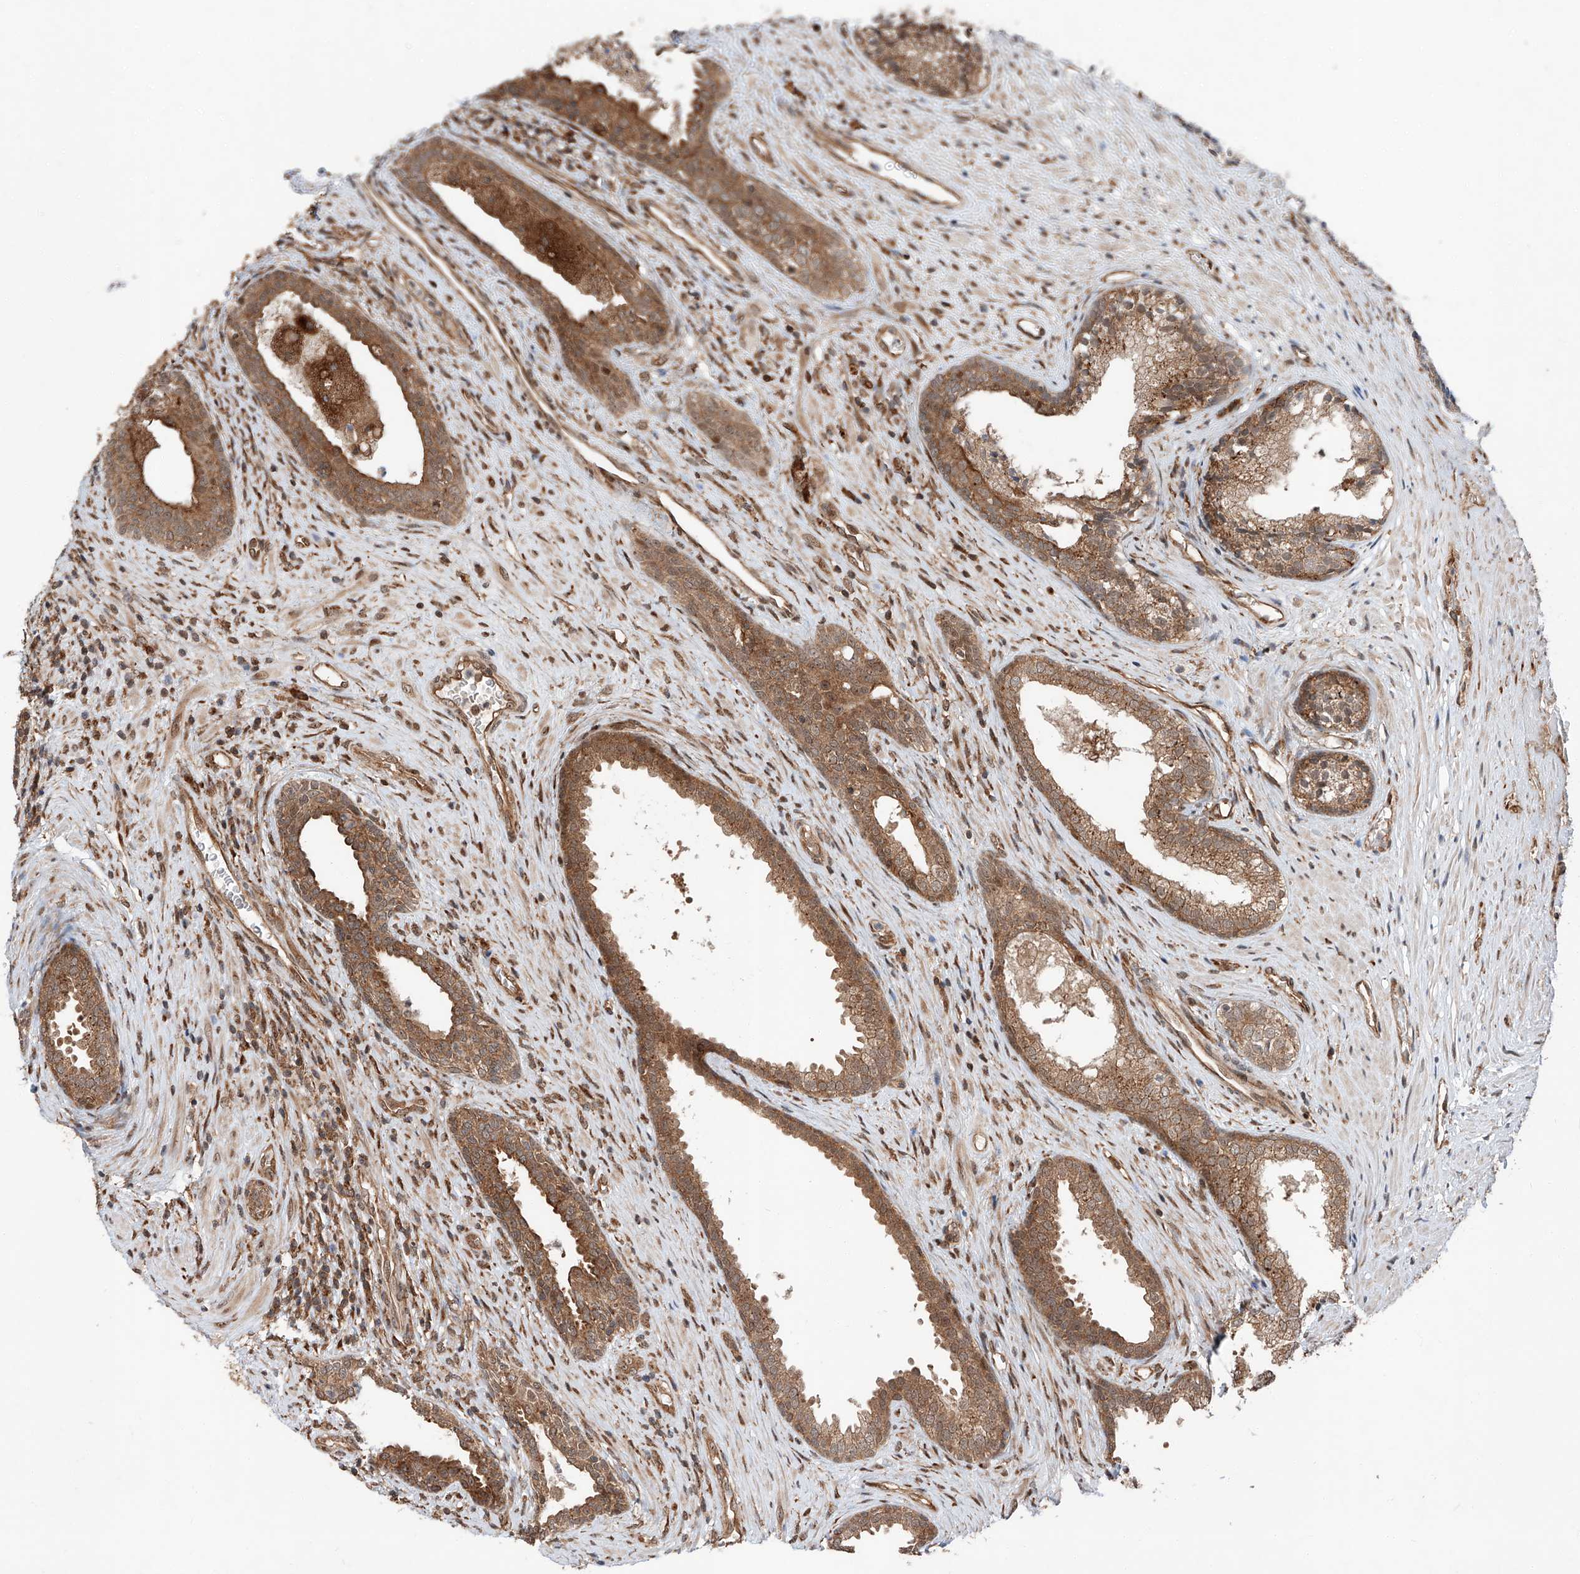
{"staining": {"intensity": "moderate", "quantity": ">75%", "location": "cytoplasmic/membranous"}, "tissue": "prostate", "cell_type": "Glandular cells", "image_type": "normal", "snomed": [{"axis": "morphology", "description": "Normal tissue, NOS"}, {"axis": "topography", "description": "Prostate"}], "caption": "Prostate was stained to show a protein in brown. There is medium levels of moderate cytoplasmic/membranous staining in approximately >75% of glandular cells. The staining was performed using DAB to visualize the protein expression in brown, while the nuclei were stained in blue with hematoxylin (Magnification: 20x).", "gene": "ZFP28", "patient": {"sex": "male", "age": 76}}